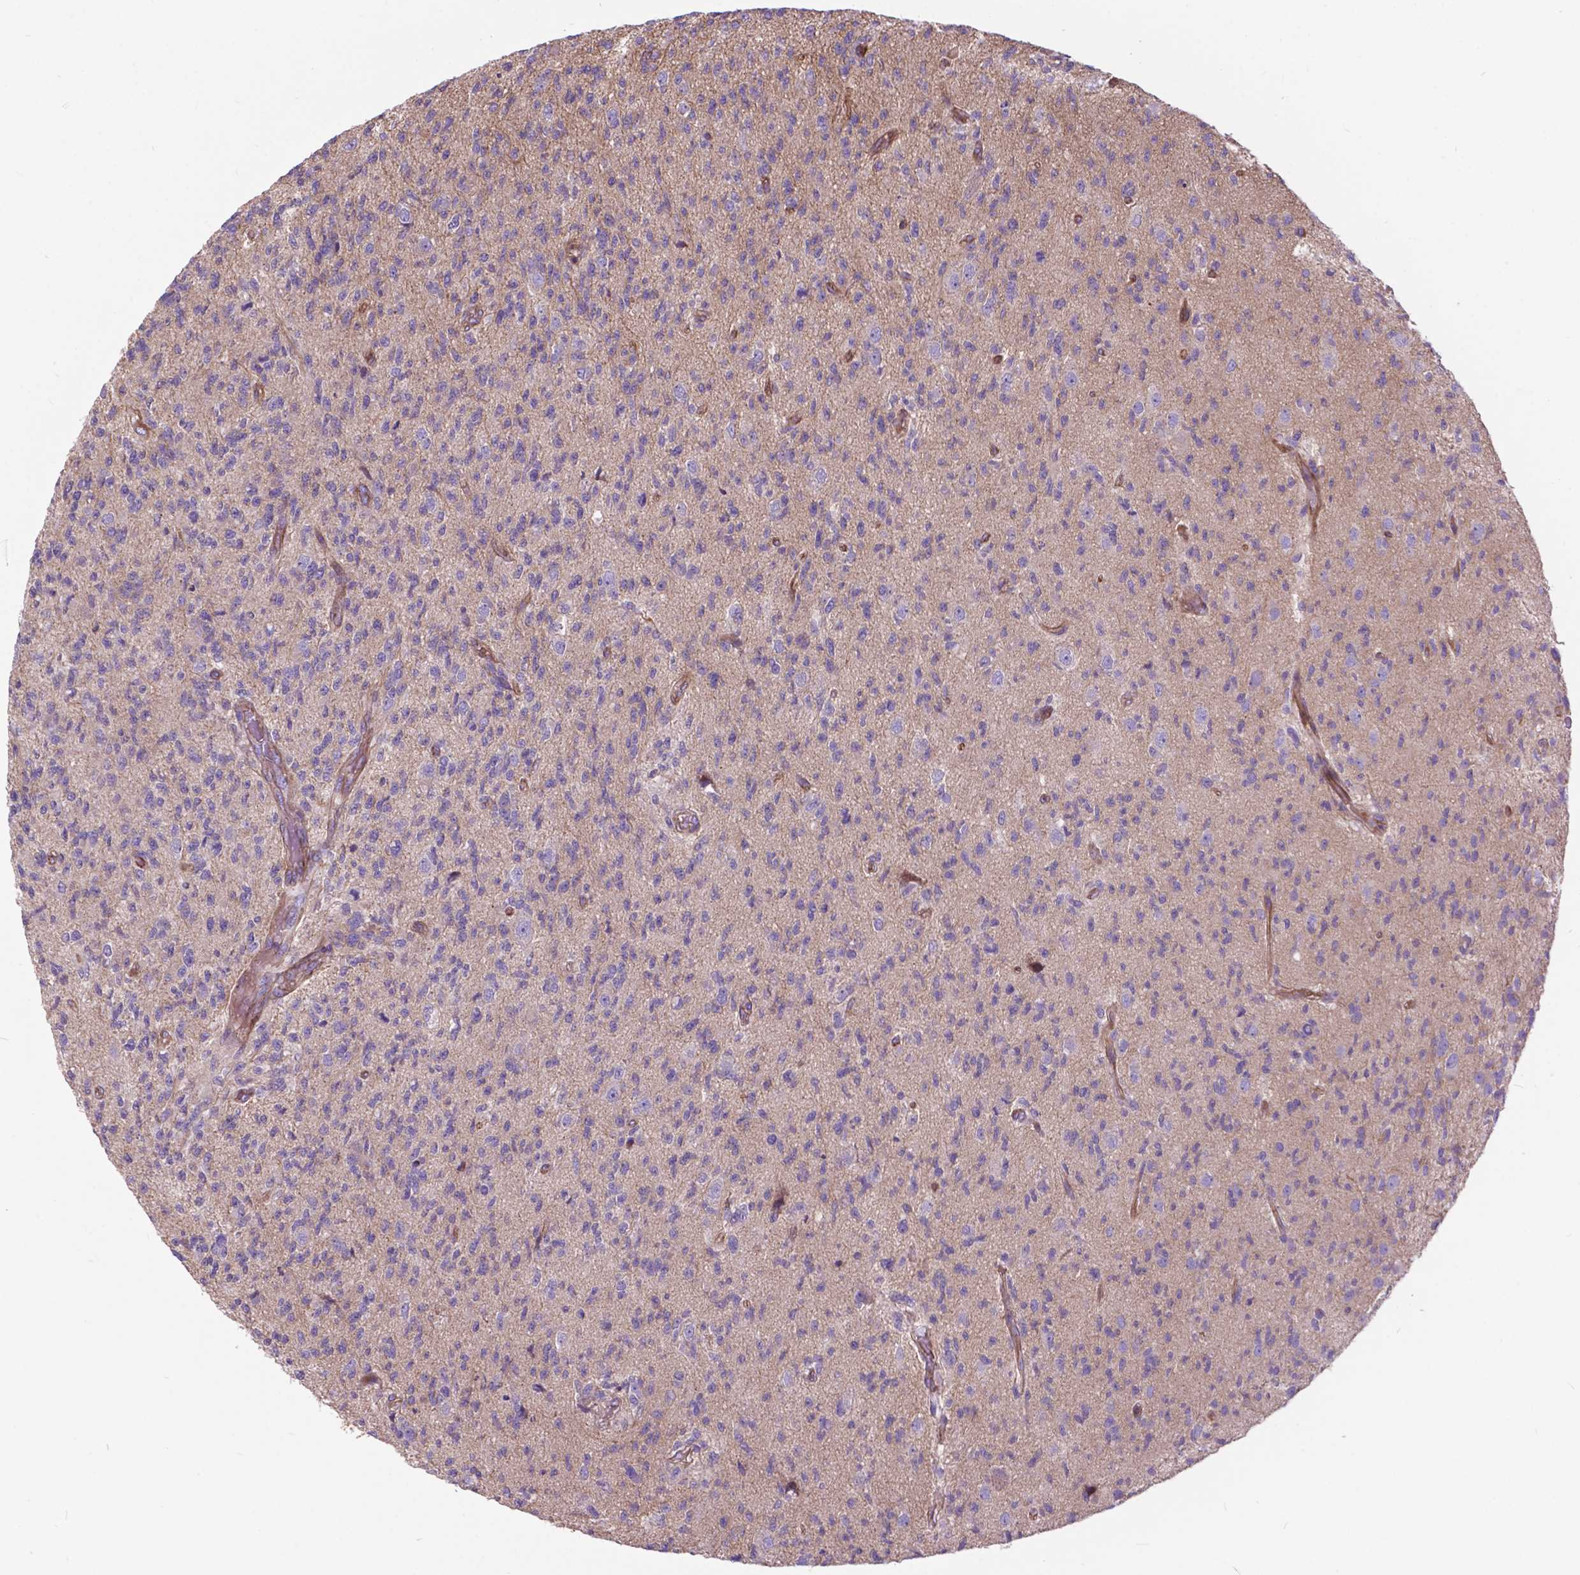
{"staining": {"intensity": "negative", "quantity": "none", "location": "none"}, "tissue": "glioma", "cell_type": "Tumor cells", "image_type": "cancer", "snomed": [{"axis": "morphology", "description": "Glioma, malignant, High grade"}, {"axis": "topography", "description": "Brain"}], "caption": "A high-resolution image shows immunohistochemistry staining of malignant glioma (high-grade), which demonstrates no significant staining in tumor cells. (DAB immunohistochemistry (IHC) with hematoxylin counter stain).", "gene": "FLT4", "patient": {"sex": "male", "age": 56}}